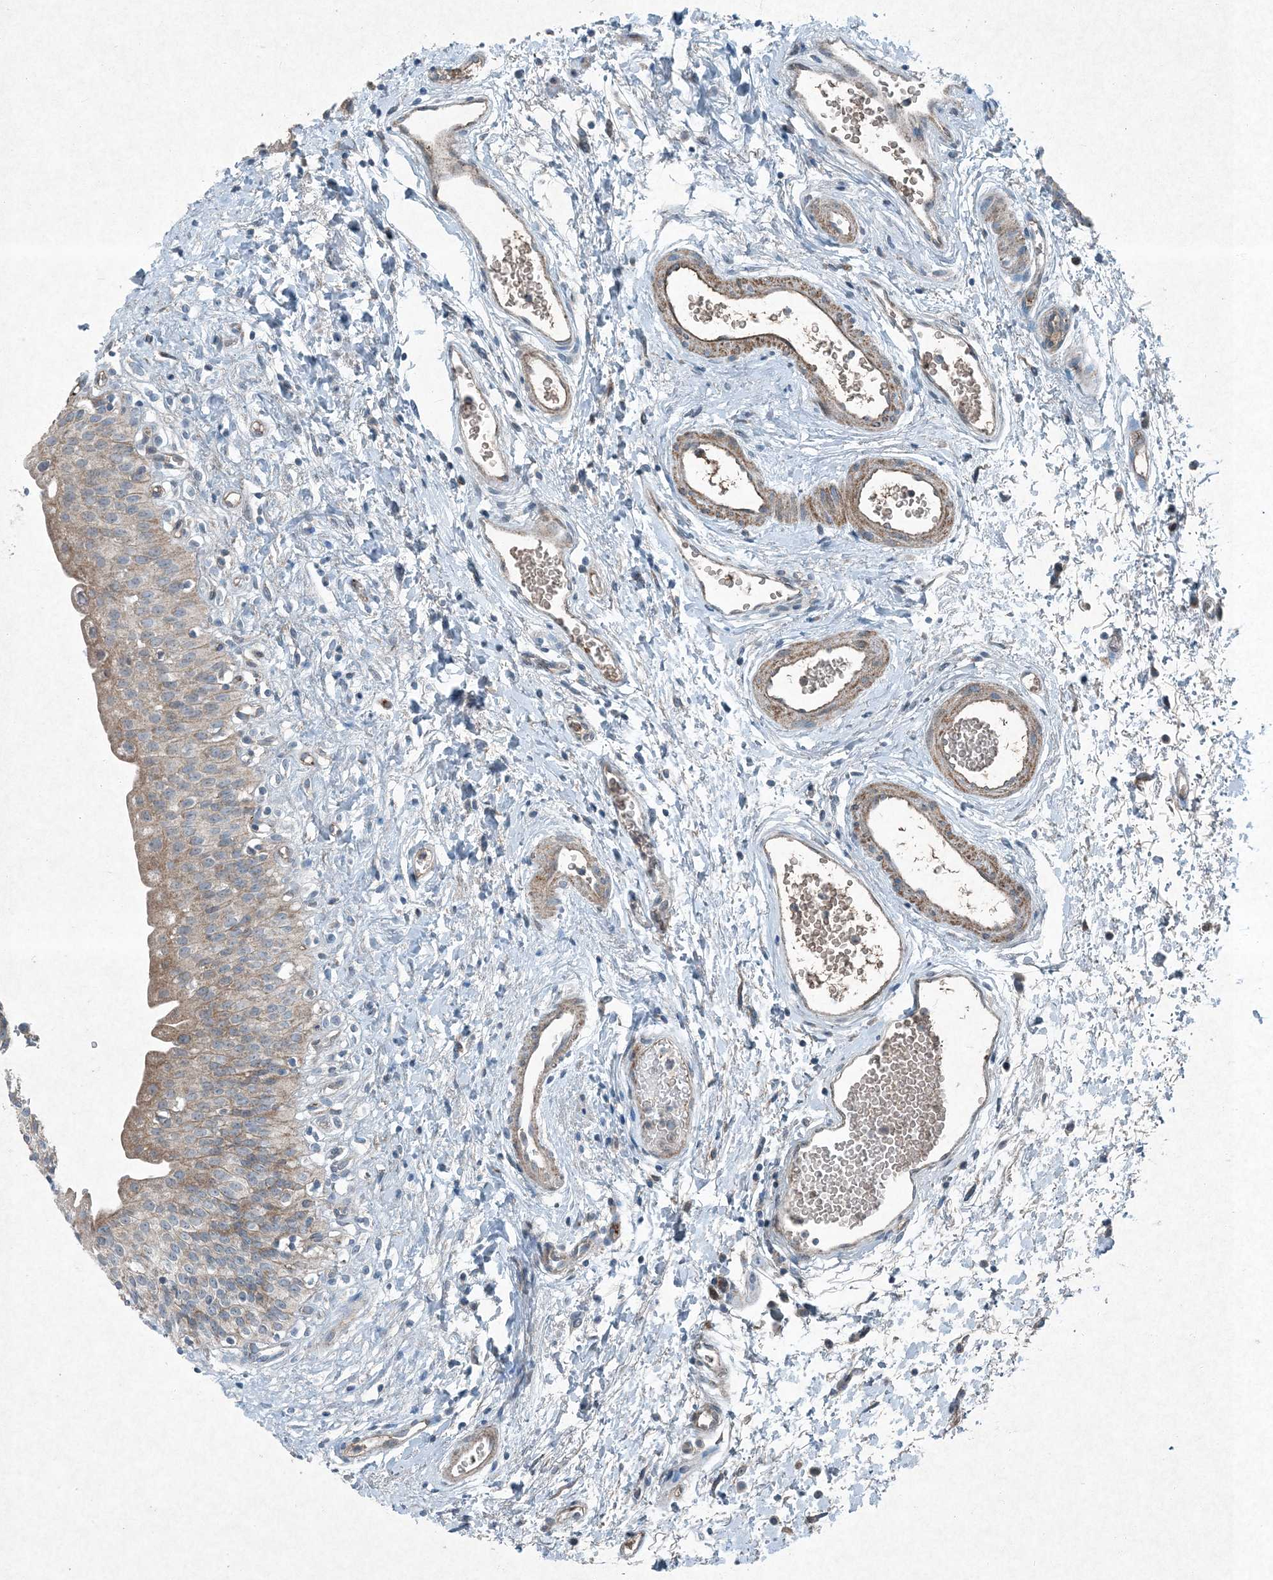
{"staining": {"intensity": "weak", "quantity": "25%-75%", "location": "cytoplasmic/membranous"}, "tissue": "urinary bladder", "cell_type": "Urothelial cells", "image_type": "normal", "snomed": [{"axis": "morphology", "description": "Normal tissue, NOS"}, {"axis": "topography", "description": "Urinary bladder"}], "caption": "Urothelial cells show weak cytoplasmic/membranous expression in approximately 25%-75% of cells in normal urinary bladder.", "gene": "APOM", "patient": {"sex": "male", "age": 51}}